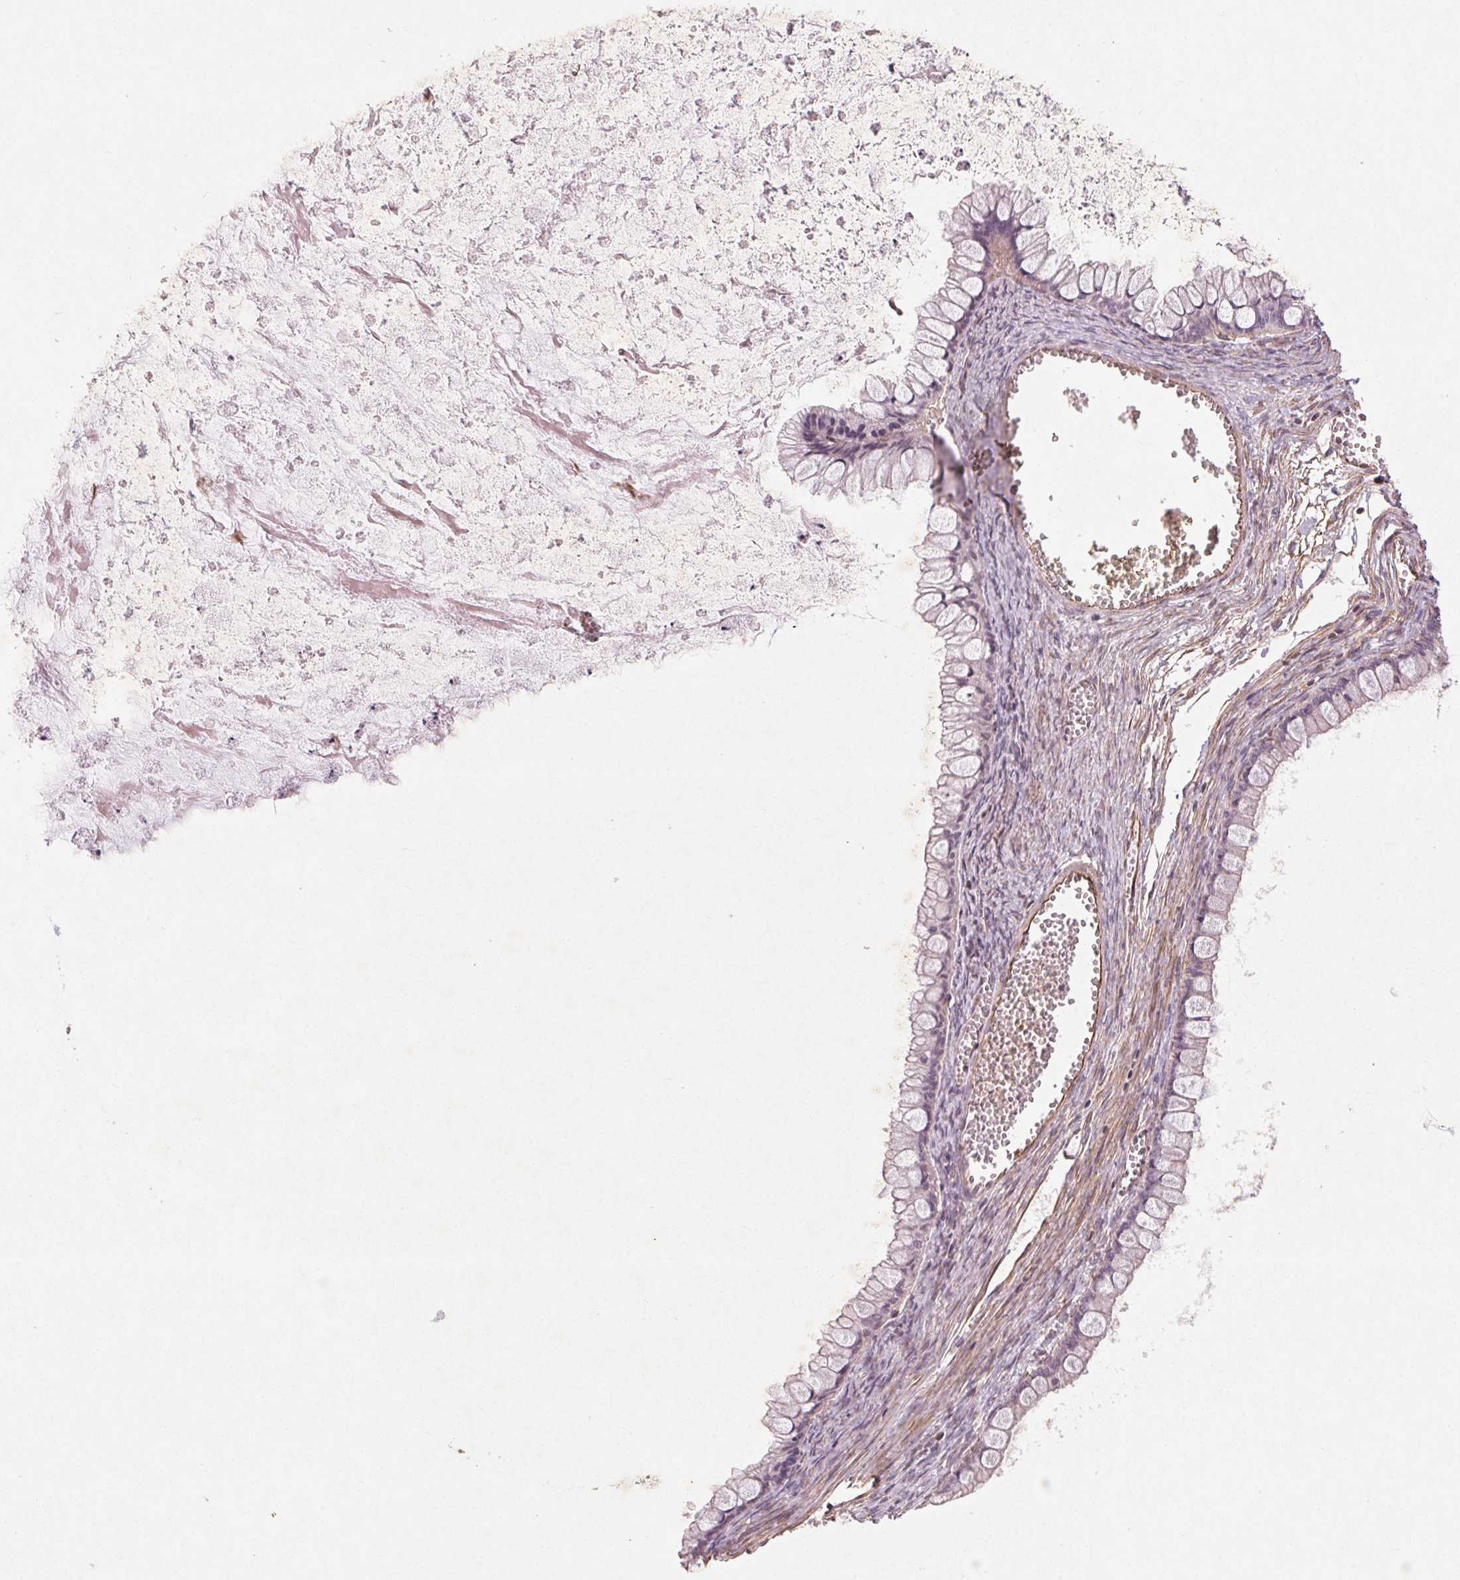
{"staining": {"intensity": "negative", "quantity": "none", "location": "none"}, "tissue": "ovarian cancer", "cell_type": "Tumor cells", "image_type": "cancer", "snomed": [{"axis": "morphology", "description": "Cystadenocarcinoma, mucinous, NOS"}, {"axis": "topography", "description": "Ovary"}], "caption": "High magnification brightfield microscopy of ovarian cancer stained with DAB (brown) and counterstained with hematoxylin (blue): tumor cells show no significant expression. Nuclei are stained in blue.", "gene": "CCSER1", "patient": {"sex": "female", "age": 67}}